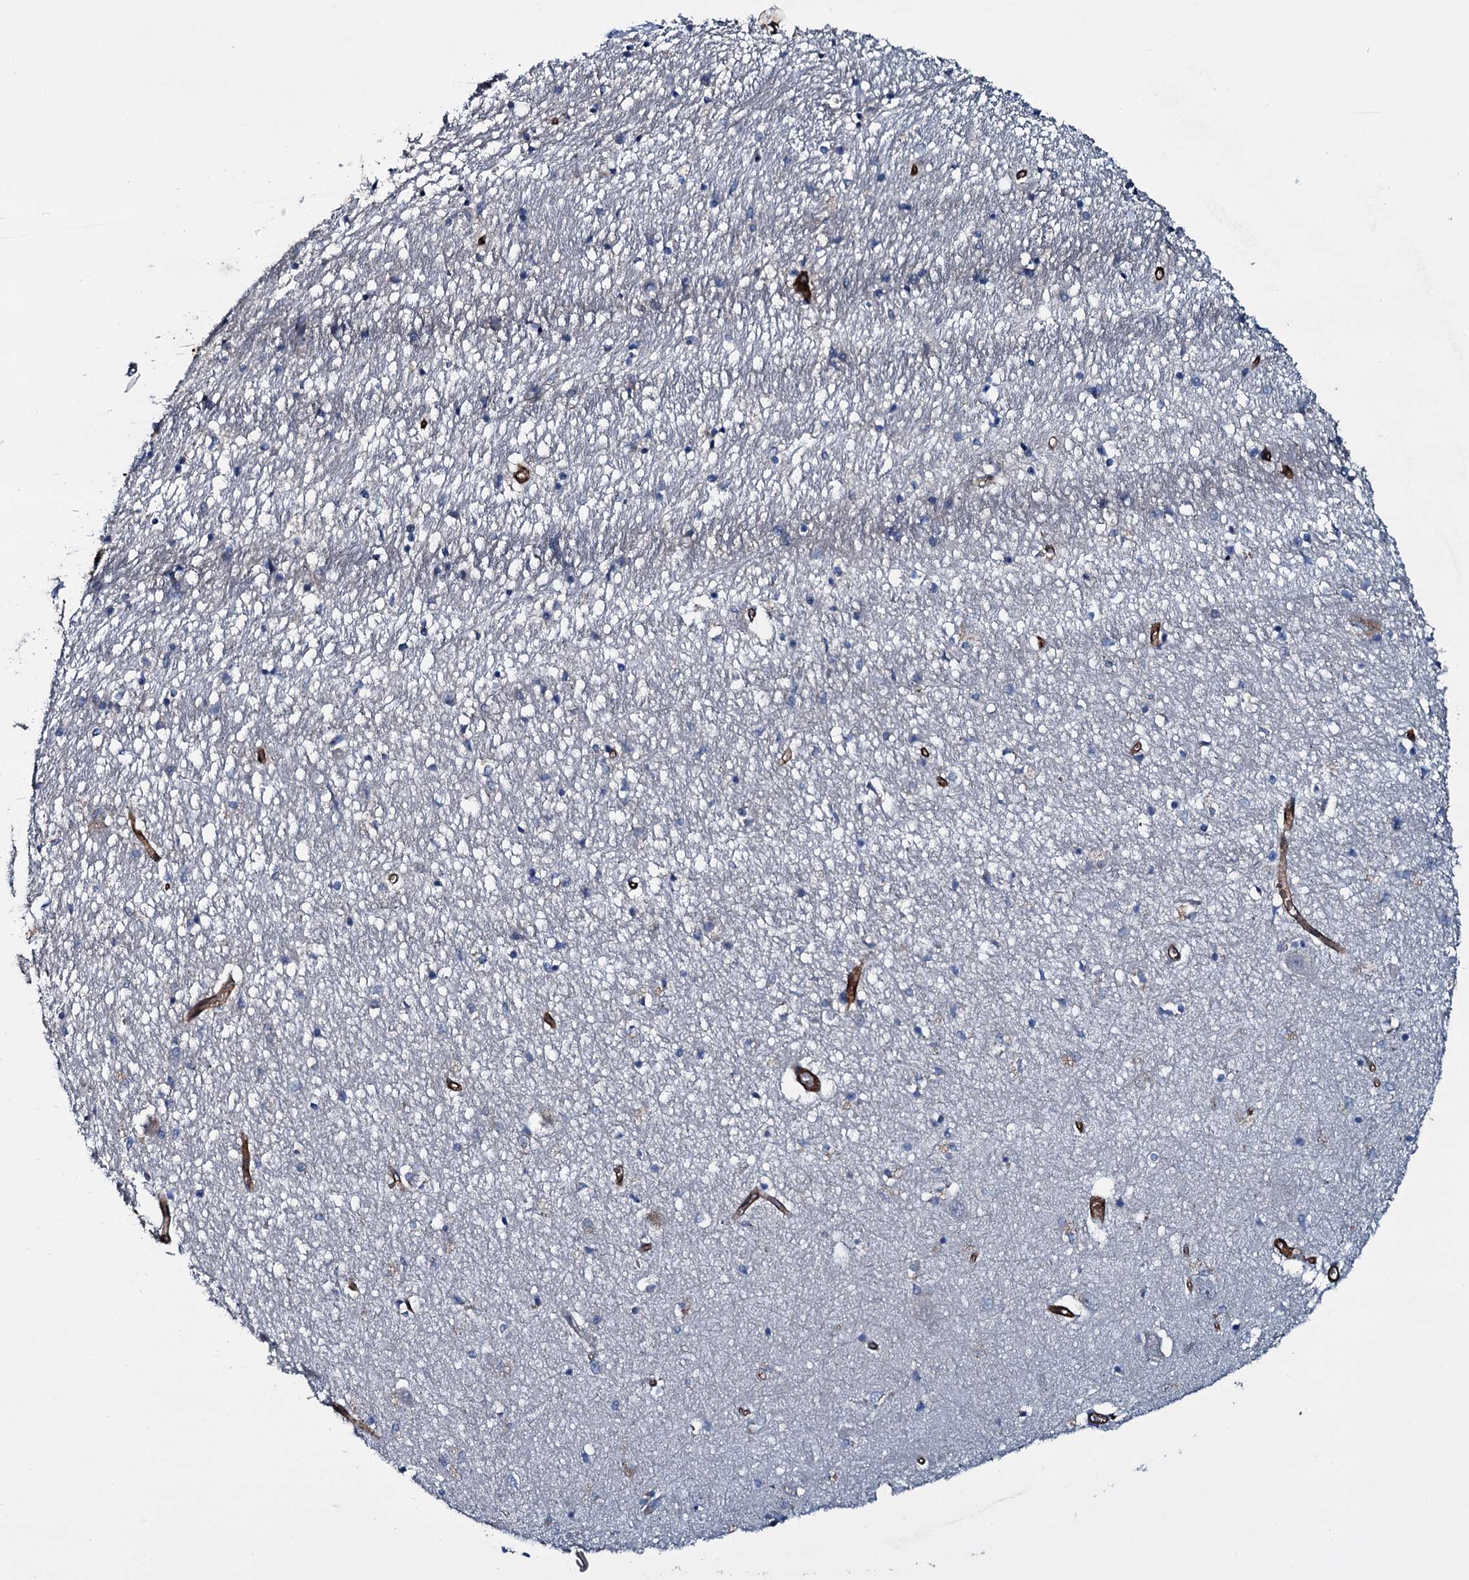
{"staining": {"intensity": "negative", "quantity": "none", "location": "none"}, "tissue": "hippocampus", "cell_type": "Glial cells", "image_type": "normal", "snomed": [{"axis": "morphology", "description": "Normal tissue, NOS"}, {"axis": "topography", "description": "Hippocampus"}], "caption": "This micrograph is of normal hippocampus stained with immunohistochemistry to label a protein in brown with the nuclei are counter-stained blue. There is no staining in glial cells. The staining is performed using DAB brown chromogen with nuclei counter-stained in using hematoxylin.", "gene": "CLEC14A", "patient": {"sex": "female", "age": 64}}